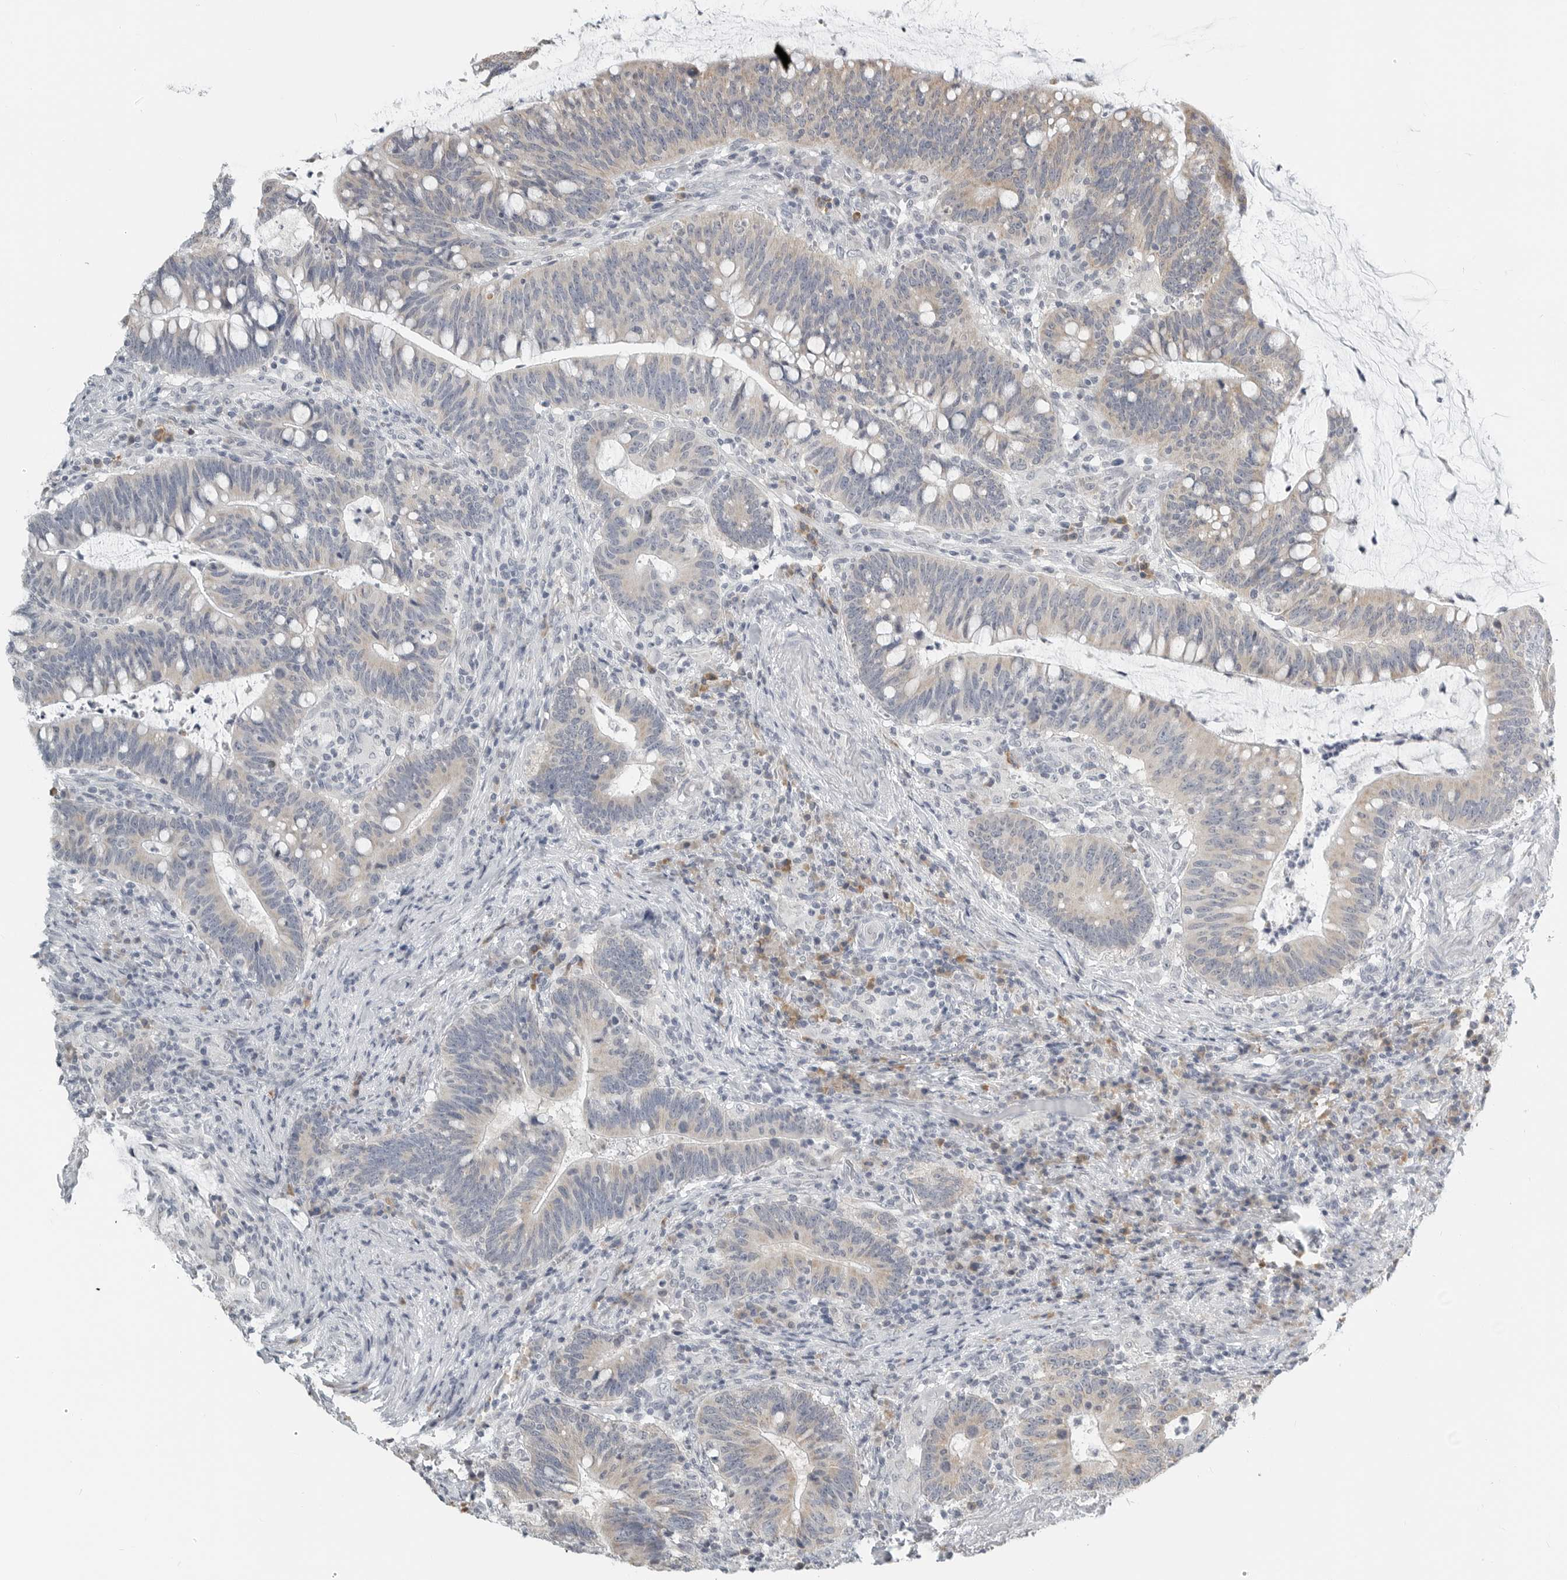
{"staining": {"intensity": "weak", "quantity": "25%-75%", "location": "cytoplasmic/membranous"}, "tissue": "colorectal cancer", "cell_type": "Tumor cells", "image_type": "cancer", "snomed": [{"axis": "morphology", "description": "Adenocarcinoma, NOS"}, {"axis": "topography", "description": "Colon"}], "caption": "A histopathology image of human colorectal cancer (adenocarcinoma) stained for a protein displays weak cytoplasmic/membranous brown staining in tumor cells.", "gene": "IL12RB2", "patient": {"sex": "female", "age": 66}}